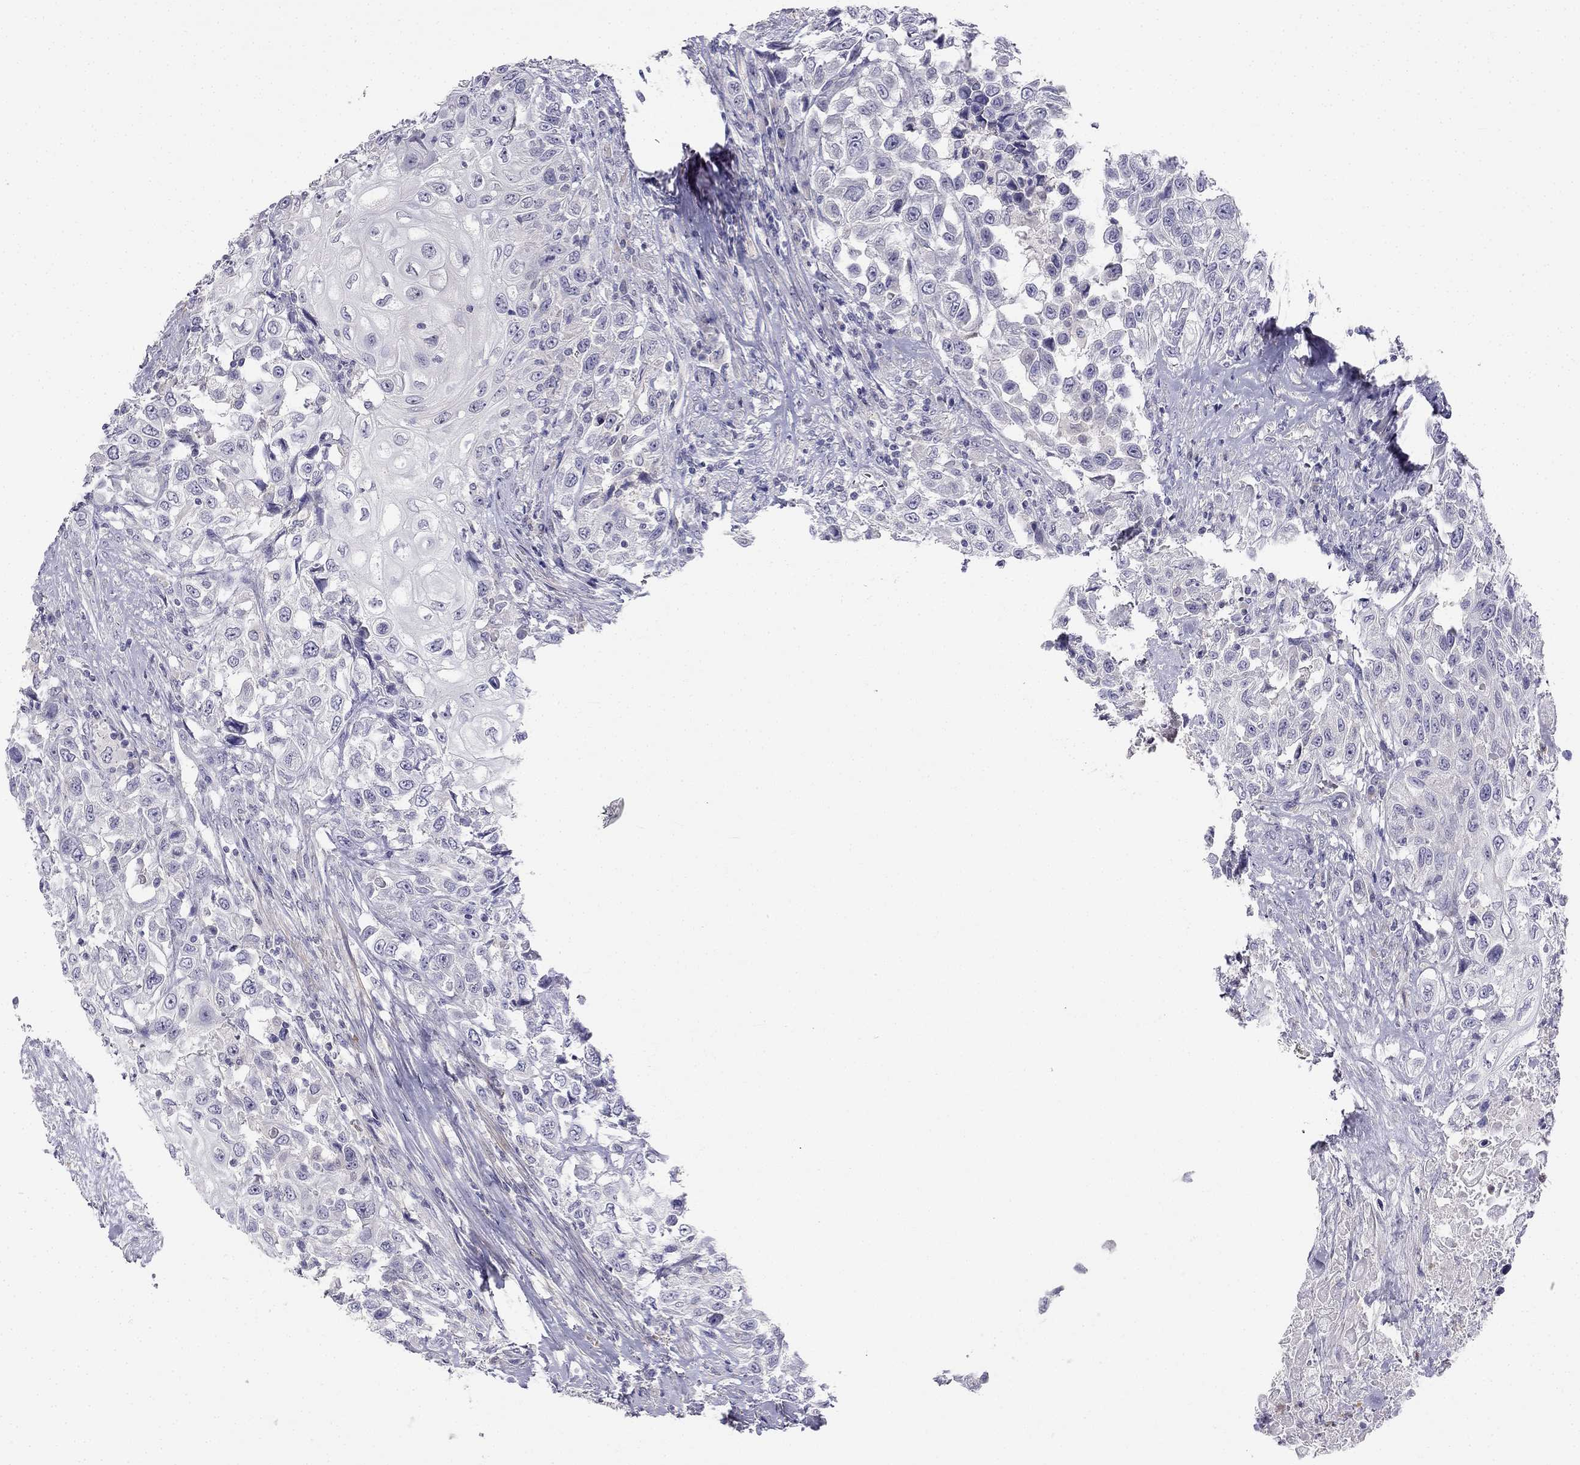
{"staining": {"intensity": "negative", "quantity": "none", "location": "none"}, "tissue": "urothelial cancer", "cell_type": "Tumor cells", "image_type": "cancer", "snomed": [{"axis": "morphology", "description": "Urothelial carcinoma, High grade"}, {"axis": "topography", "description": "Urinary bladder"}], "caption": "High magnification brightfield microscopy of urothelial cancer stained with DAB (3,3'-diaminobenzidine) (brown) and counterstained with hematoxylin (blue): tumor cells show no significant expression. (Immunohistochemistry (ihc), brightfield microscopy, high magnification).", "gene": "C16orf89", "patient": {"sex": "female", "age": 56}}